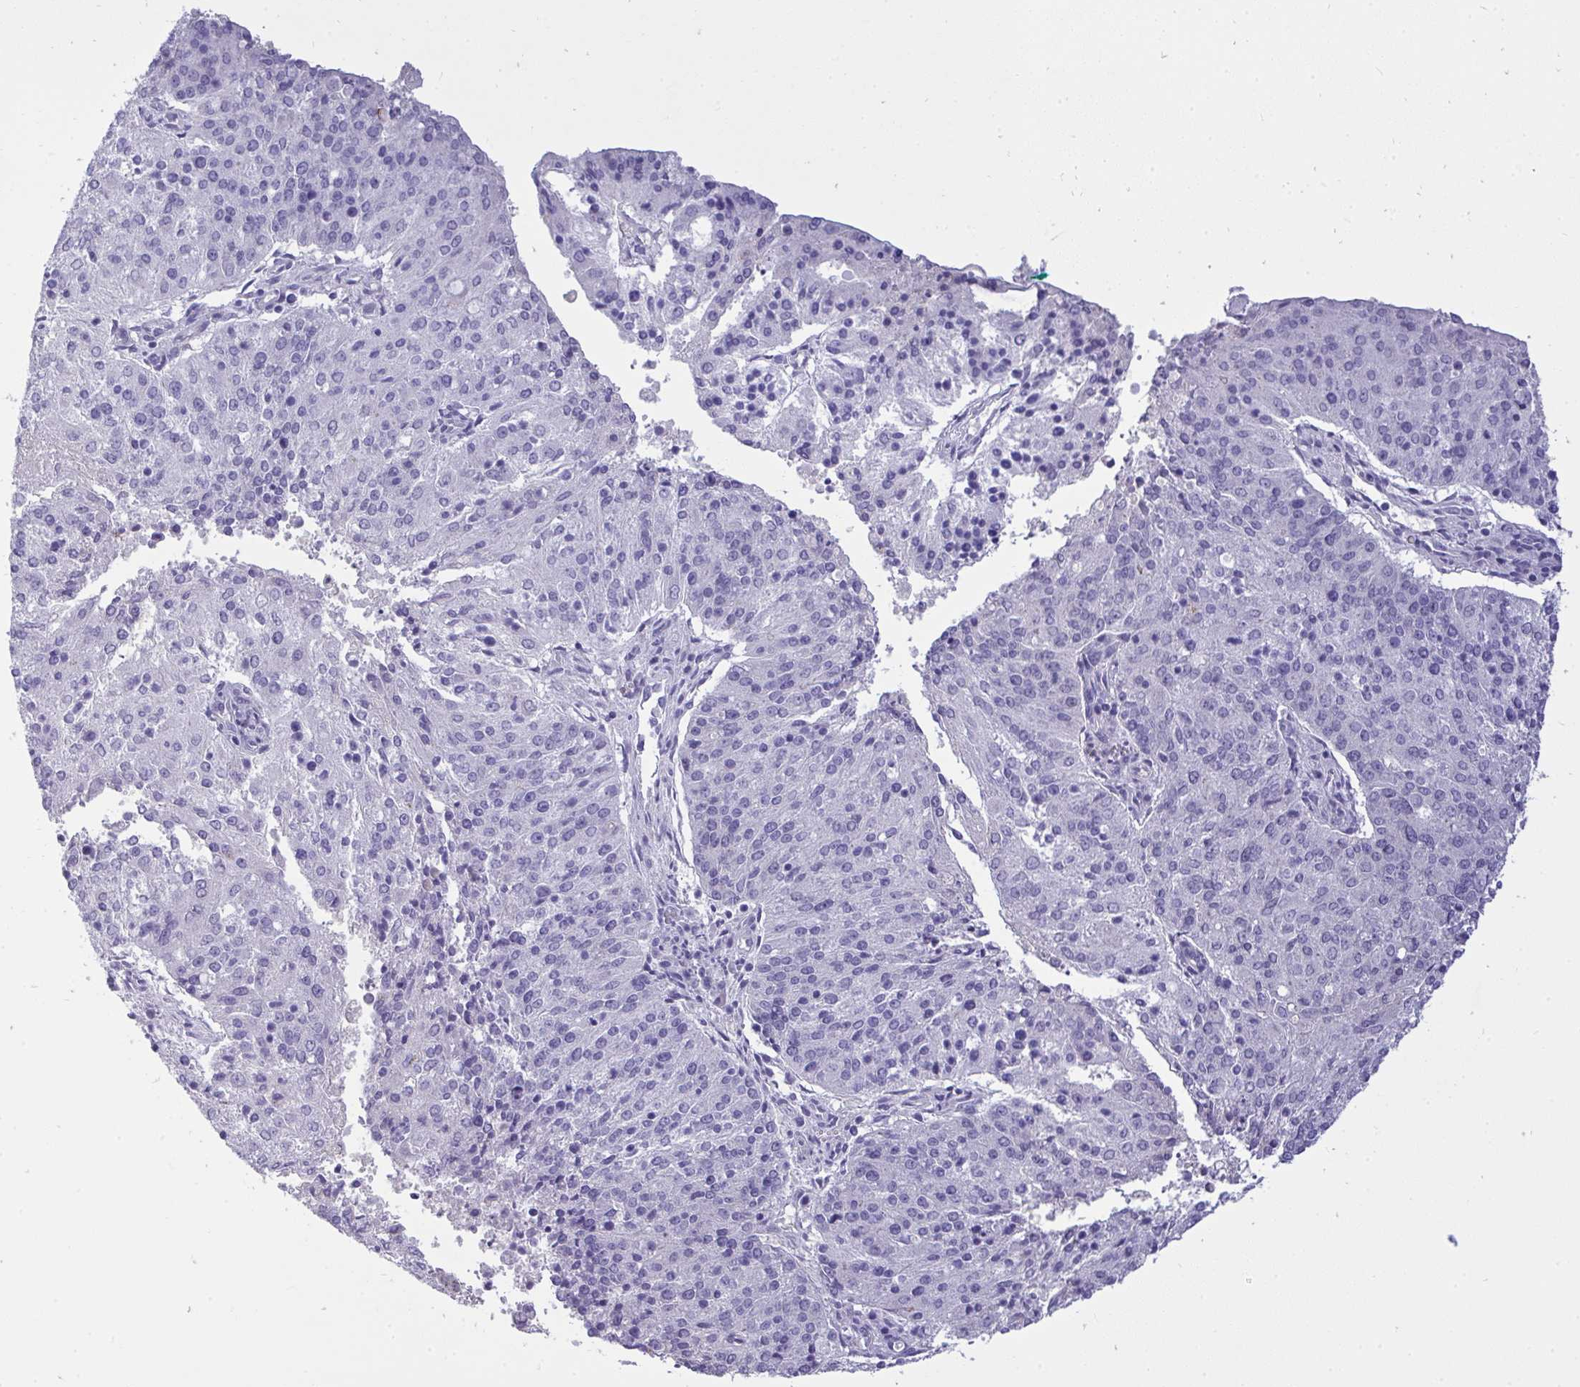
{"staining": {"intensity": "negative", "quantity": "none", "location": "none"}, "tissue": "endometrial cancer", "cell_type": "Tumor cells", "image_type": "cancer", "snomed": [{"axis": "morphology", "description": "Adenocarcinoma, NOS"}, {"axis": "topography", "description": "Endometrium"}], "caption": "DAB (3,3'-diaminobenzidine) immunohistochemical staining of adenocarcinoma (endometrial) exhibits no significant expression in tumor cells.", "gene": "VGLL3", "patient": {"sex": "female", "age": 82}}